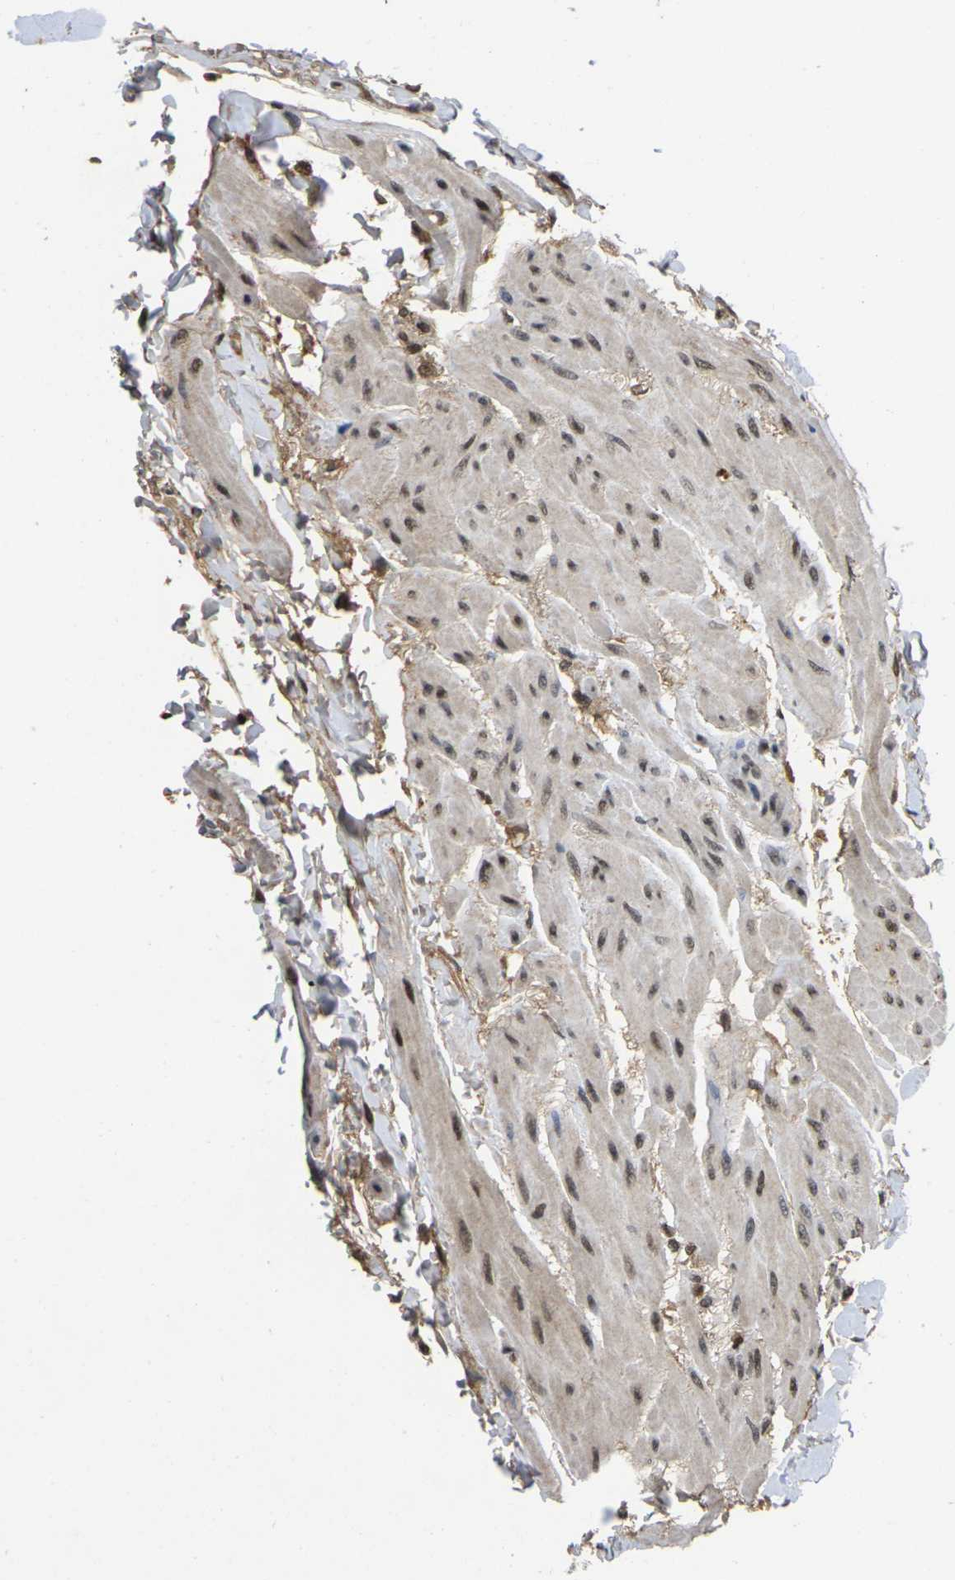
{"staining": {"intensity": "strong", "quantity": ">75%", "location": "nuclear"}, "tissue": "urinary bladder", "cell_type": "Urothelial cells", "image_type": "normal", "snomed": [{"axis": "morphology", "description": "Normal tissue, NOS"}, {"axis": "topography", "description": "Urinary bladder"}], "caption": "IHC of benign urinary bladder demonstrates high levels of strong nuclear expression in approximately >75% of urothelial cells. (DAB IHC, brown staining for protein, blue staining for nuclei).", "gene": "GTF2E1", "patient": {"sex": "female", "age": 79}}